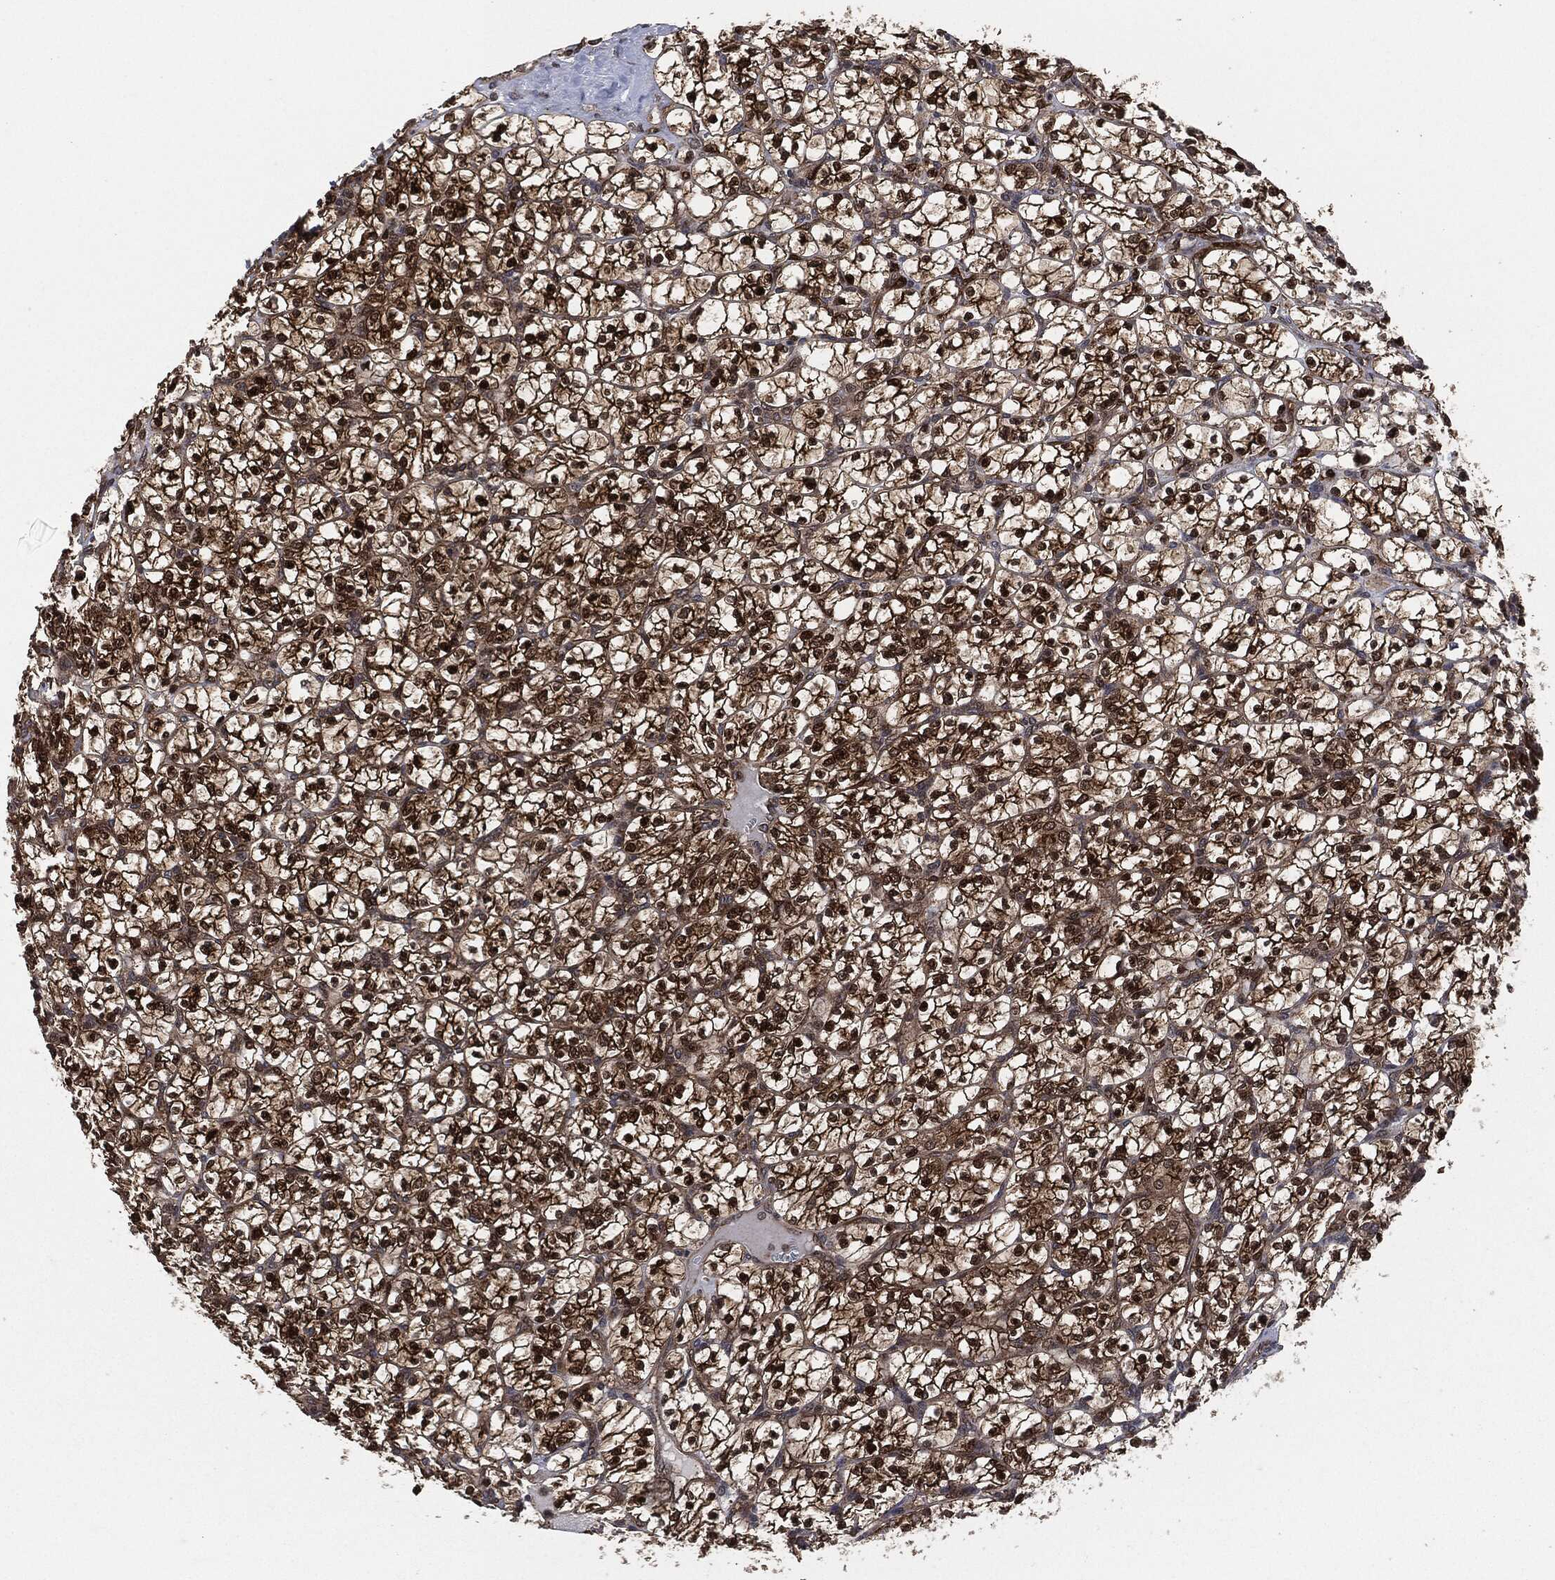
{"staining": {"intensity": "strong", "quantity": ">75%", "location": "cytoplasmic/membranous,nuclear"}, "tissue": "renal cancer", "cell_type": "Tumor cells", "image_type": "cancer", "snomed": [{"axis": "morphology", "description": "Adenocarcinoma, NOS"}, {"axis": "topography", "description": "Kidney"}], "caption": "This is a histology image of IHC staining of renal cancer (adenocarcinoma), which shows strong staining in the cytoplasmic/membranous and nuclear of tumor cells.", "gene": "HRAS", "patient": {"sex": "female", "age": 89}}